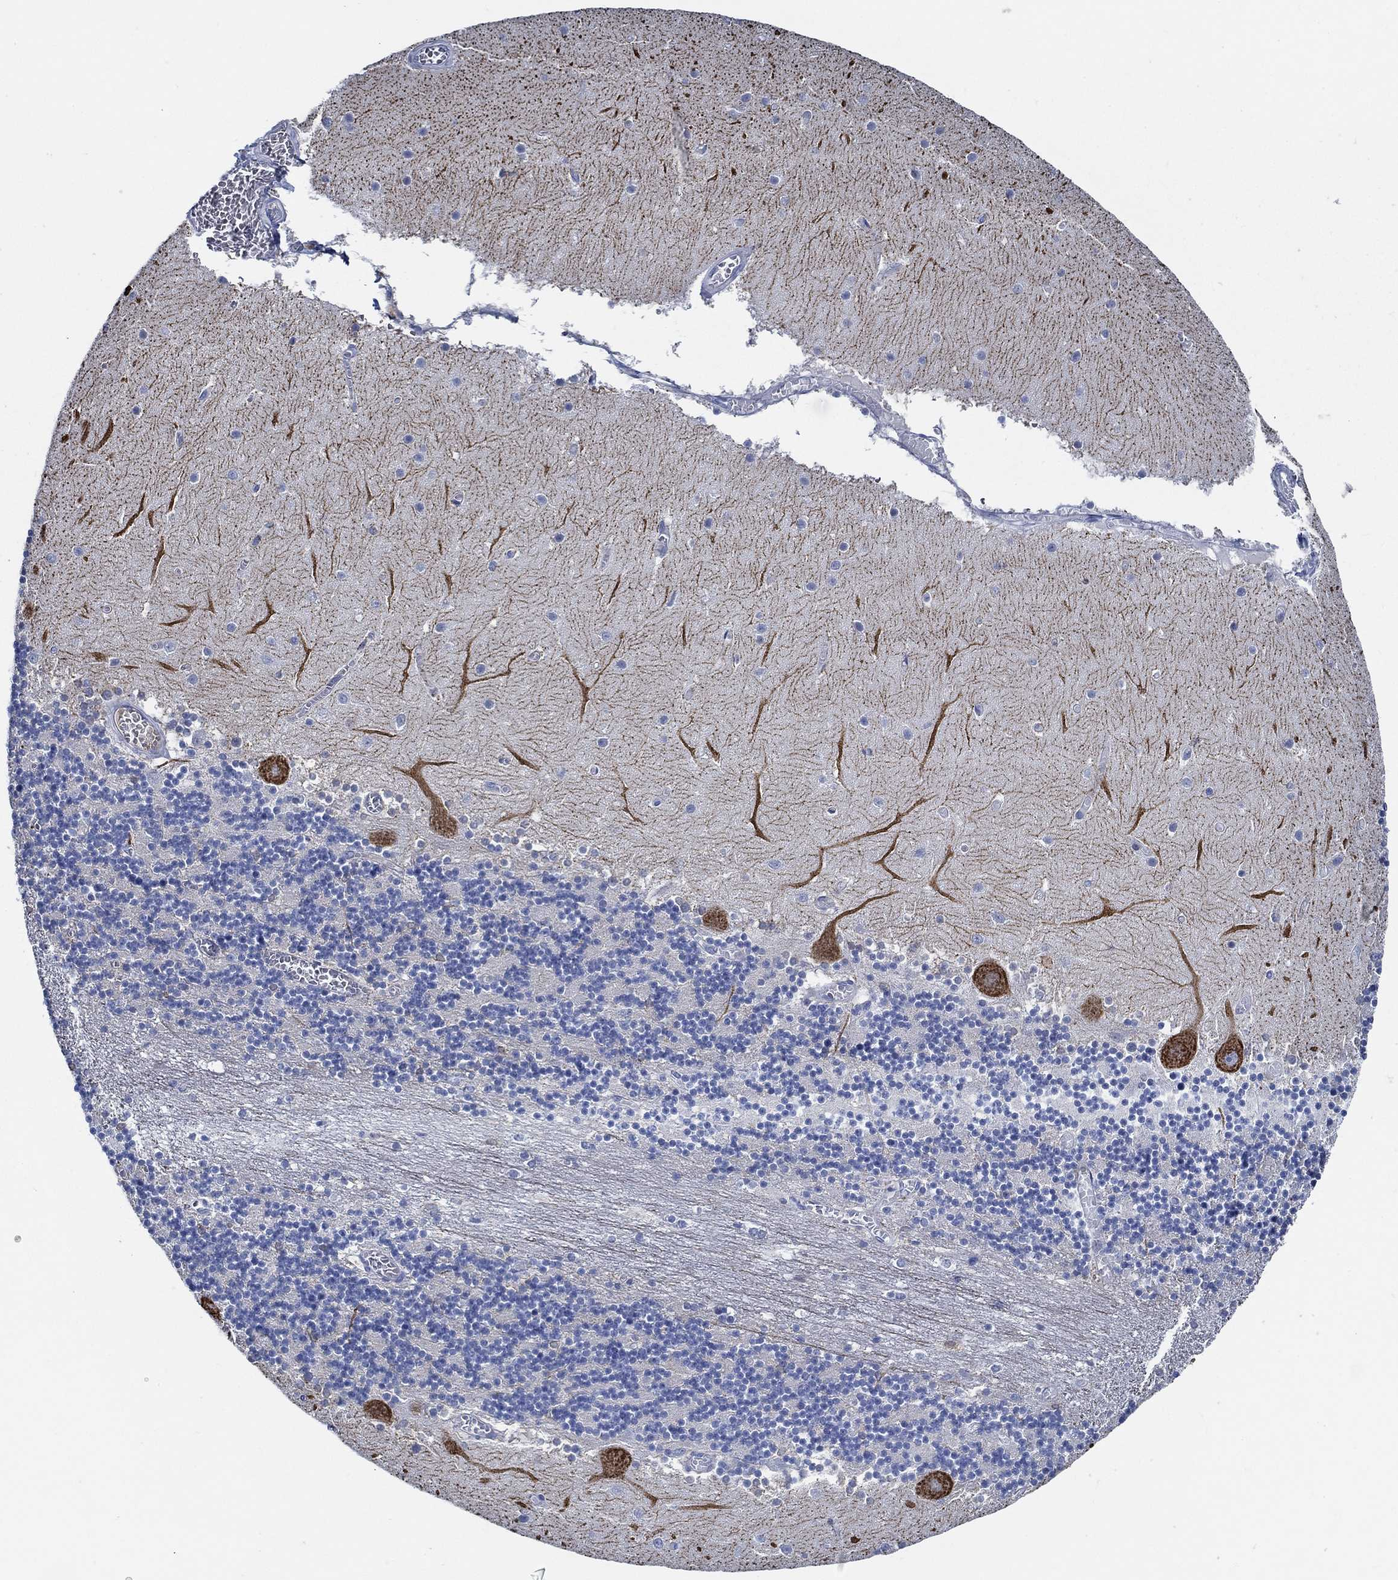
{"staining": {"intensity": "negative", "quantity": "none", "location": "none"}, "tissue": "cerebellum", "cell_type": "Cells in granular layer", "image_type": "normal", "snomed": [{"axis": "morphology", "description": "Normal tissue, NOS"}, {"axis": "topography", "description": "Cerebellum"}], "caption": "Protein analysis of normal cerebellum shows no significant positivity in cells in granular layer.", "gene": "HECW2", "patient": {"sex": "female", "age": 28}}